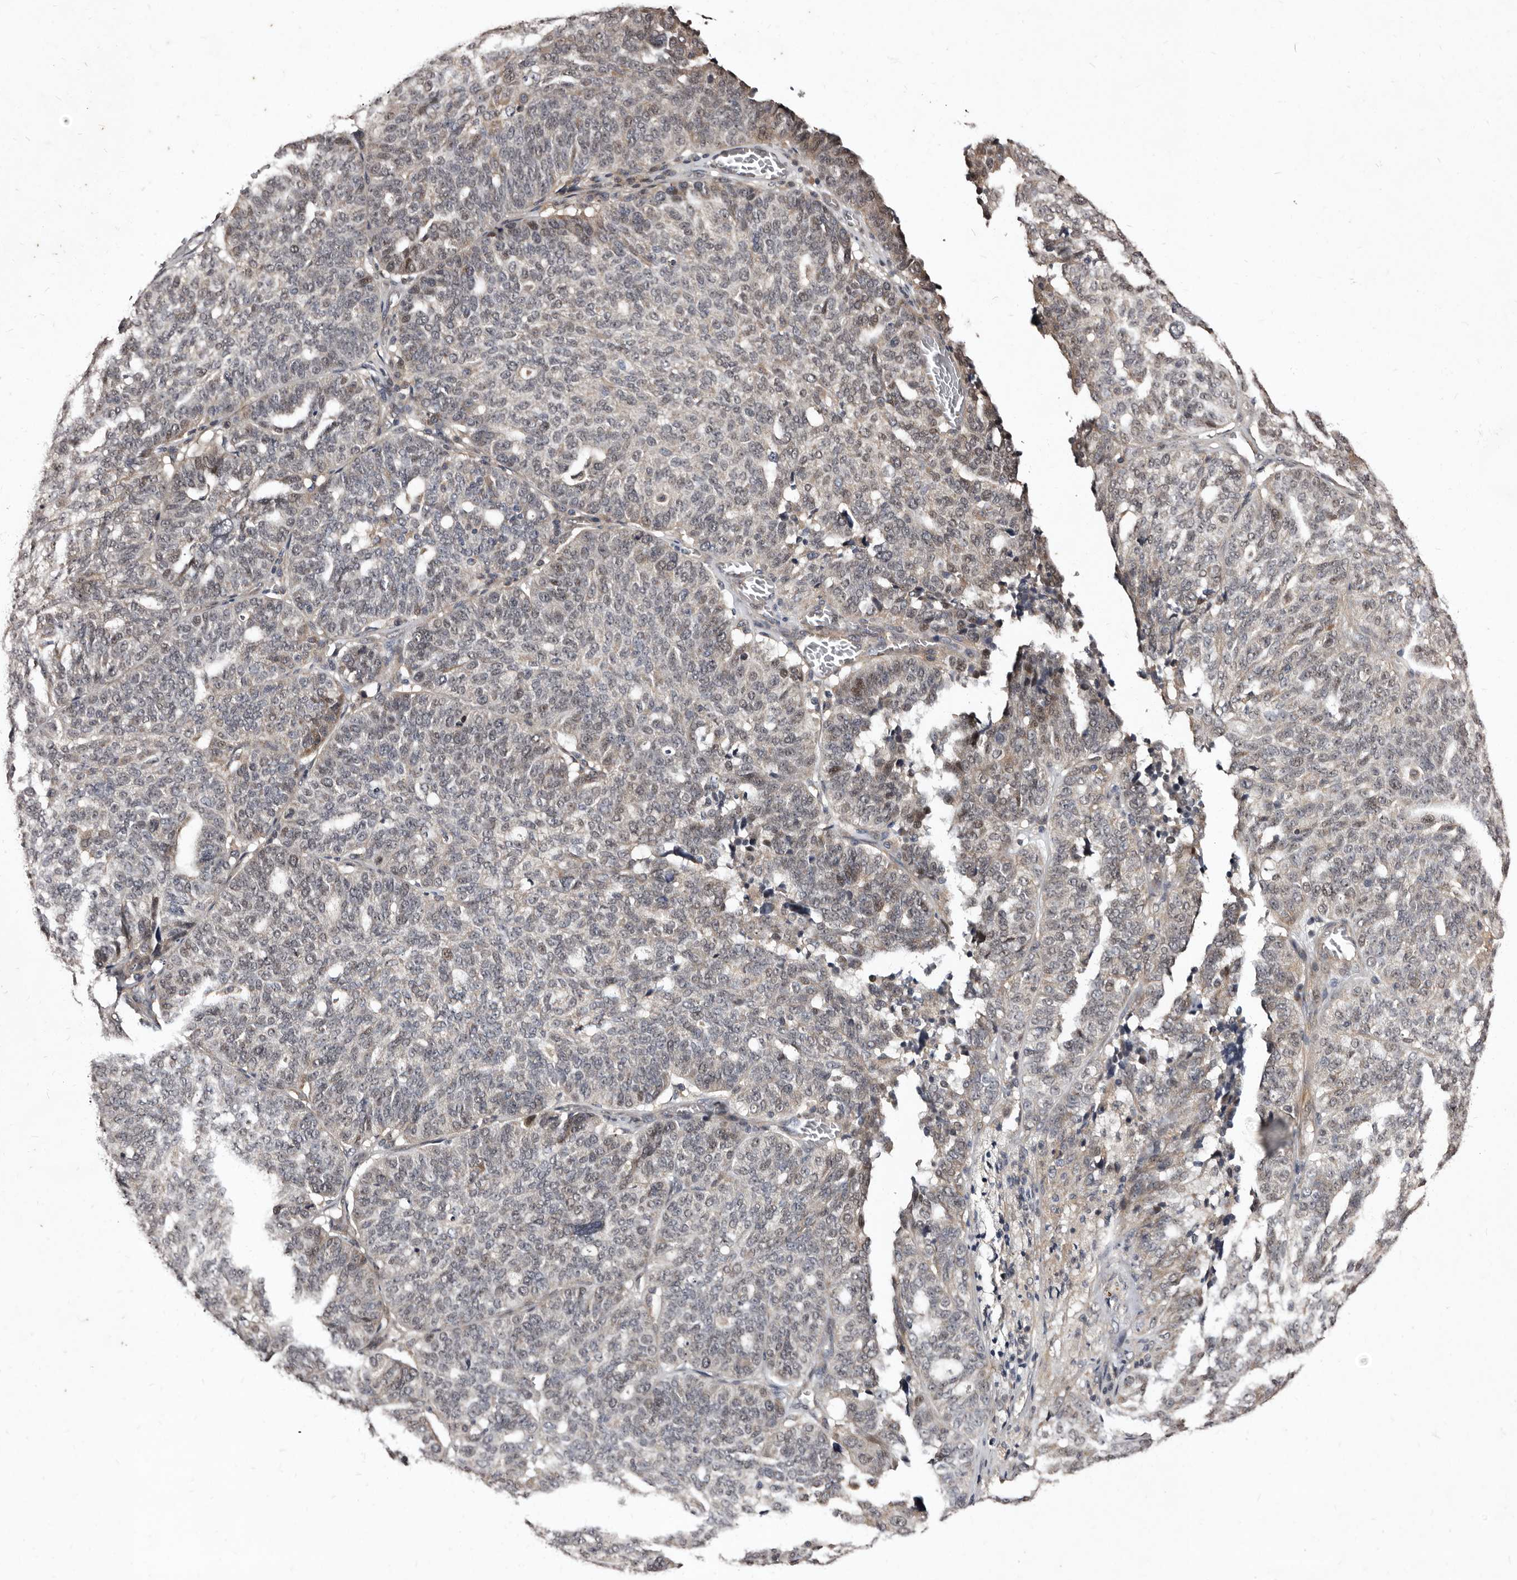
{"staining": {"intensity": "weak", "quantity": "<25%", "location": "nuclear"}, "tissue": "ovarian cancer", "cell_type": "Tumor cells", "image_type": "cancer", "snomed": [{"axis": "morphology", "description": "Cystadenocarcinoma, serous, NOS"}, {"axis": "topography", "description": "Ovary"}], "caption": "Ovarian serous cystadenocarcinoma was stained to show a protein in brown. There is no significant positivity in tumor cells.", "gene": "MKRN3", "patient": {"sex": "female", "age": 59}}